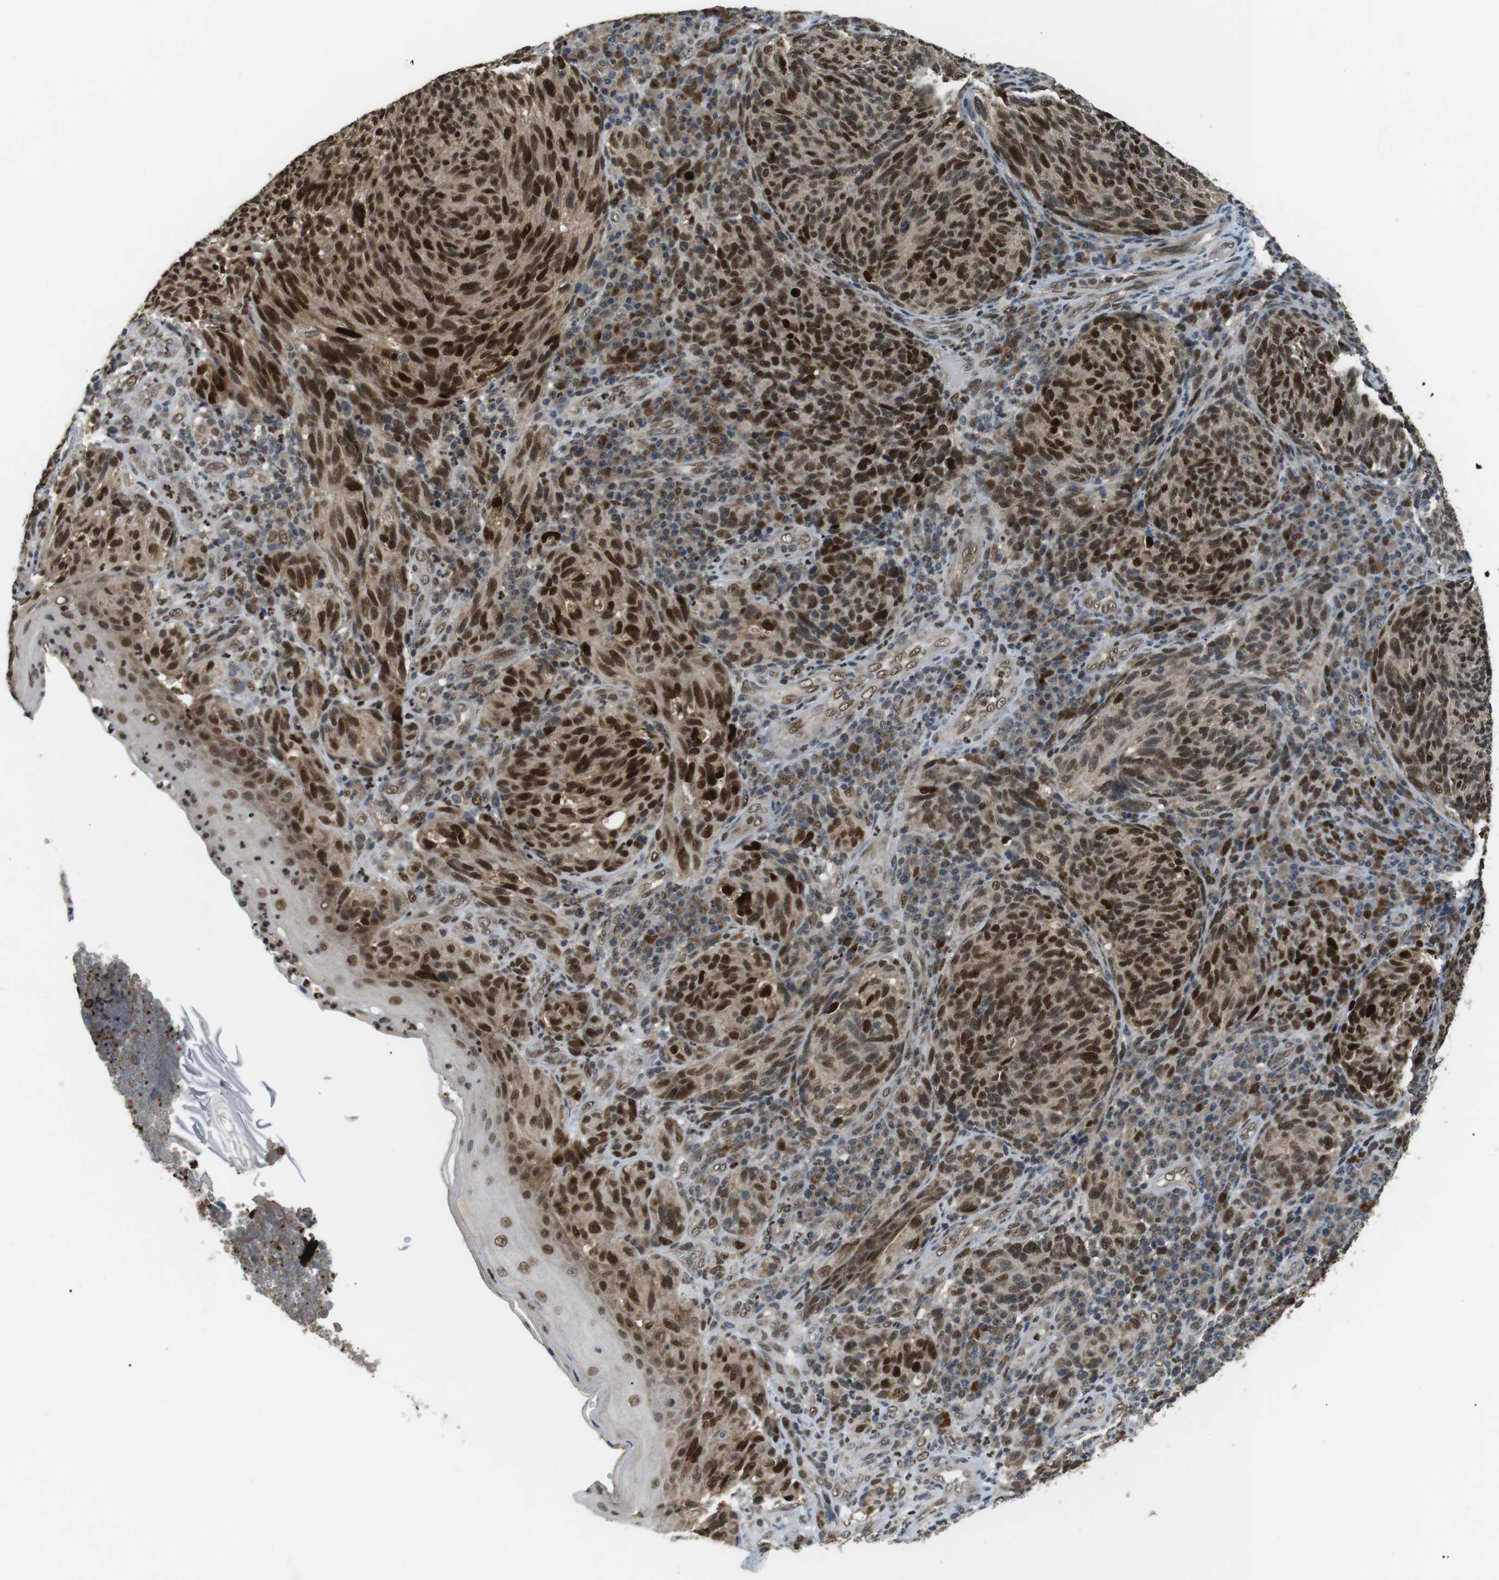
{"staining": {"intensity": "strong", "quantity": ">75%", "location": "nuclear"}, "tissue": "melanoma", "cell_type": "Tumor cells", "image_type": "cancer", "snomed": [{"axis": "morphology", "description": "Malignant melanoma, NOS"}, {"axis": "topography", "description": "Skin"}], "caption": "Approximately >75% of tumor cells in malignant melanoma display strong nuclear protein positivity as visualized by brown immunohistochemical staining.", "gene": "ORAI3", "patient": {"sex": "female", "age": 73}}